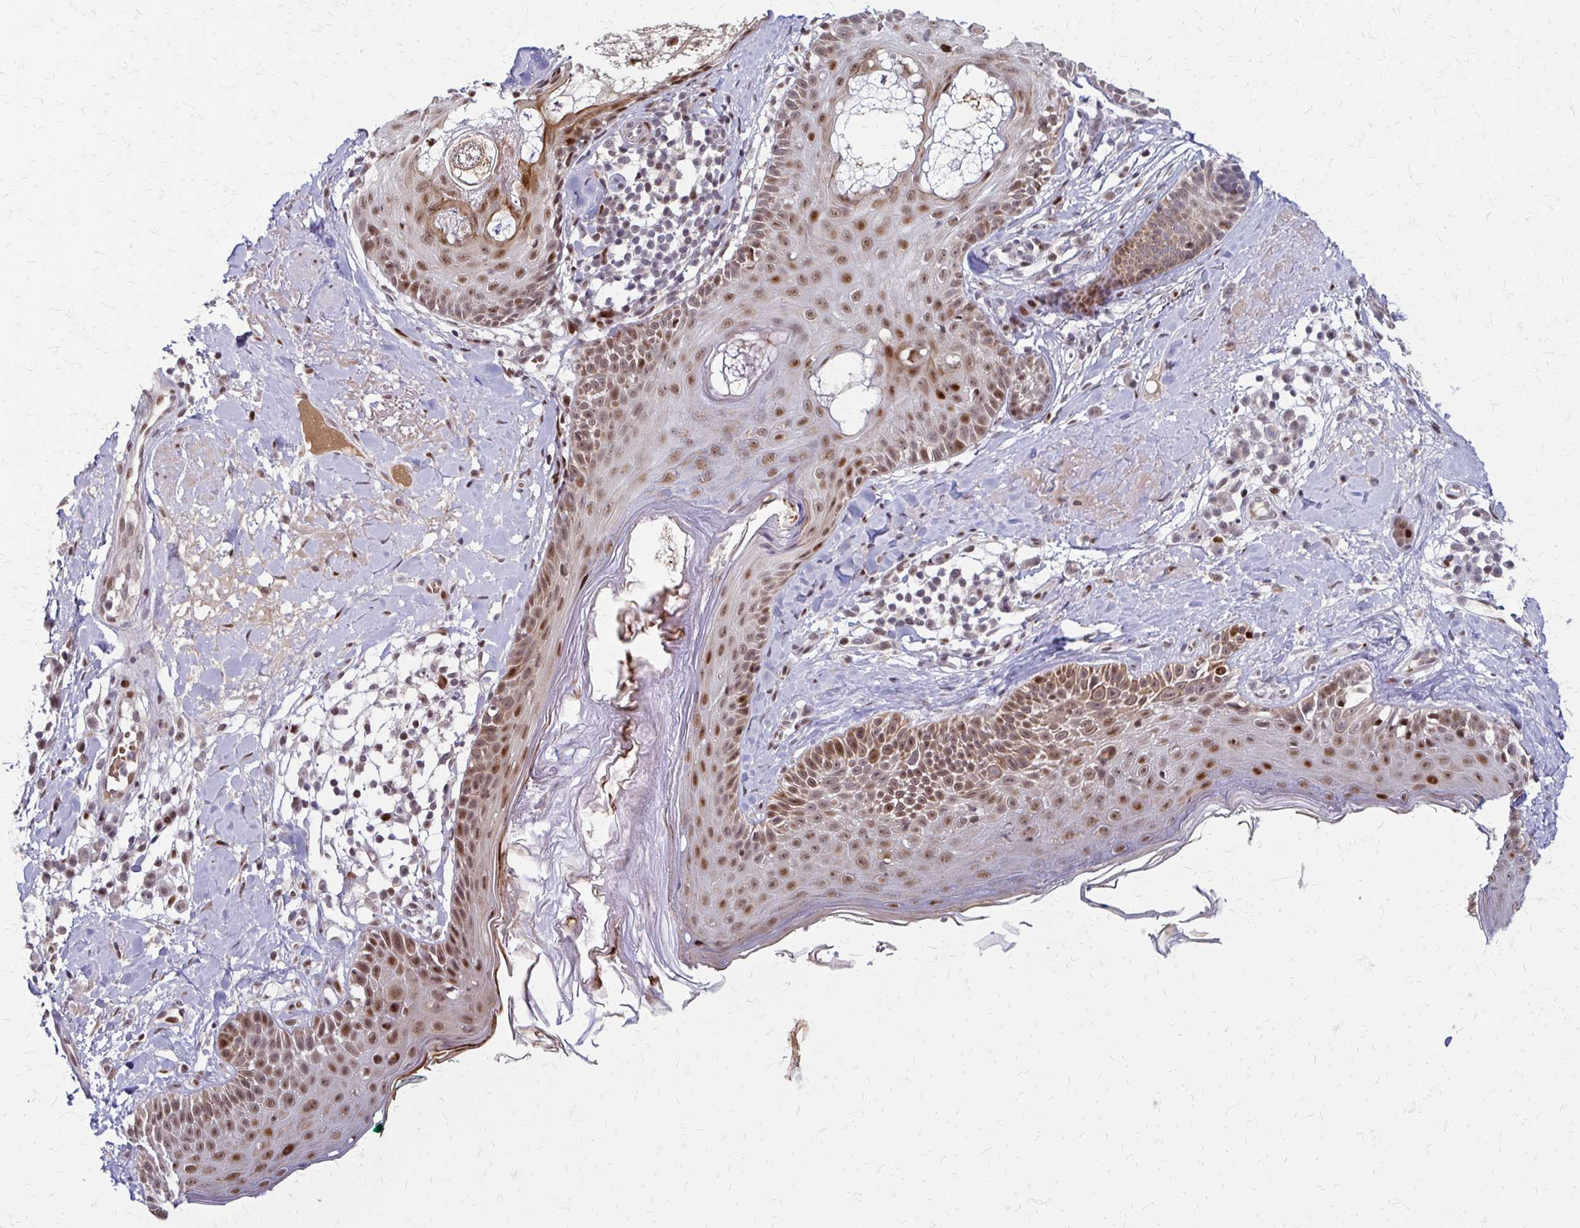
{"staining": {"intensity": "moderate", "quantity": "<25%", "location": "nuclear"}, "tissue": "skin", "cell_type": "Fibroblasts", "image_type": "normal", "snomed": [{"axis": "morphology", "description": "Normal tissue, NOS"}, {"axis": "topography", "description": "Skin"}], "caption": "Immunohistochemistry photomicrograph of benign human skin stained for a protein (brown), which reveals low levels of moderate nuclear positivity in approximately <25% of fibroblasts.", "gene": "TRIR", "patient": {"sex": "male", "age": 73}}